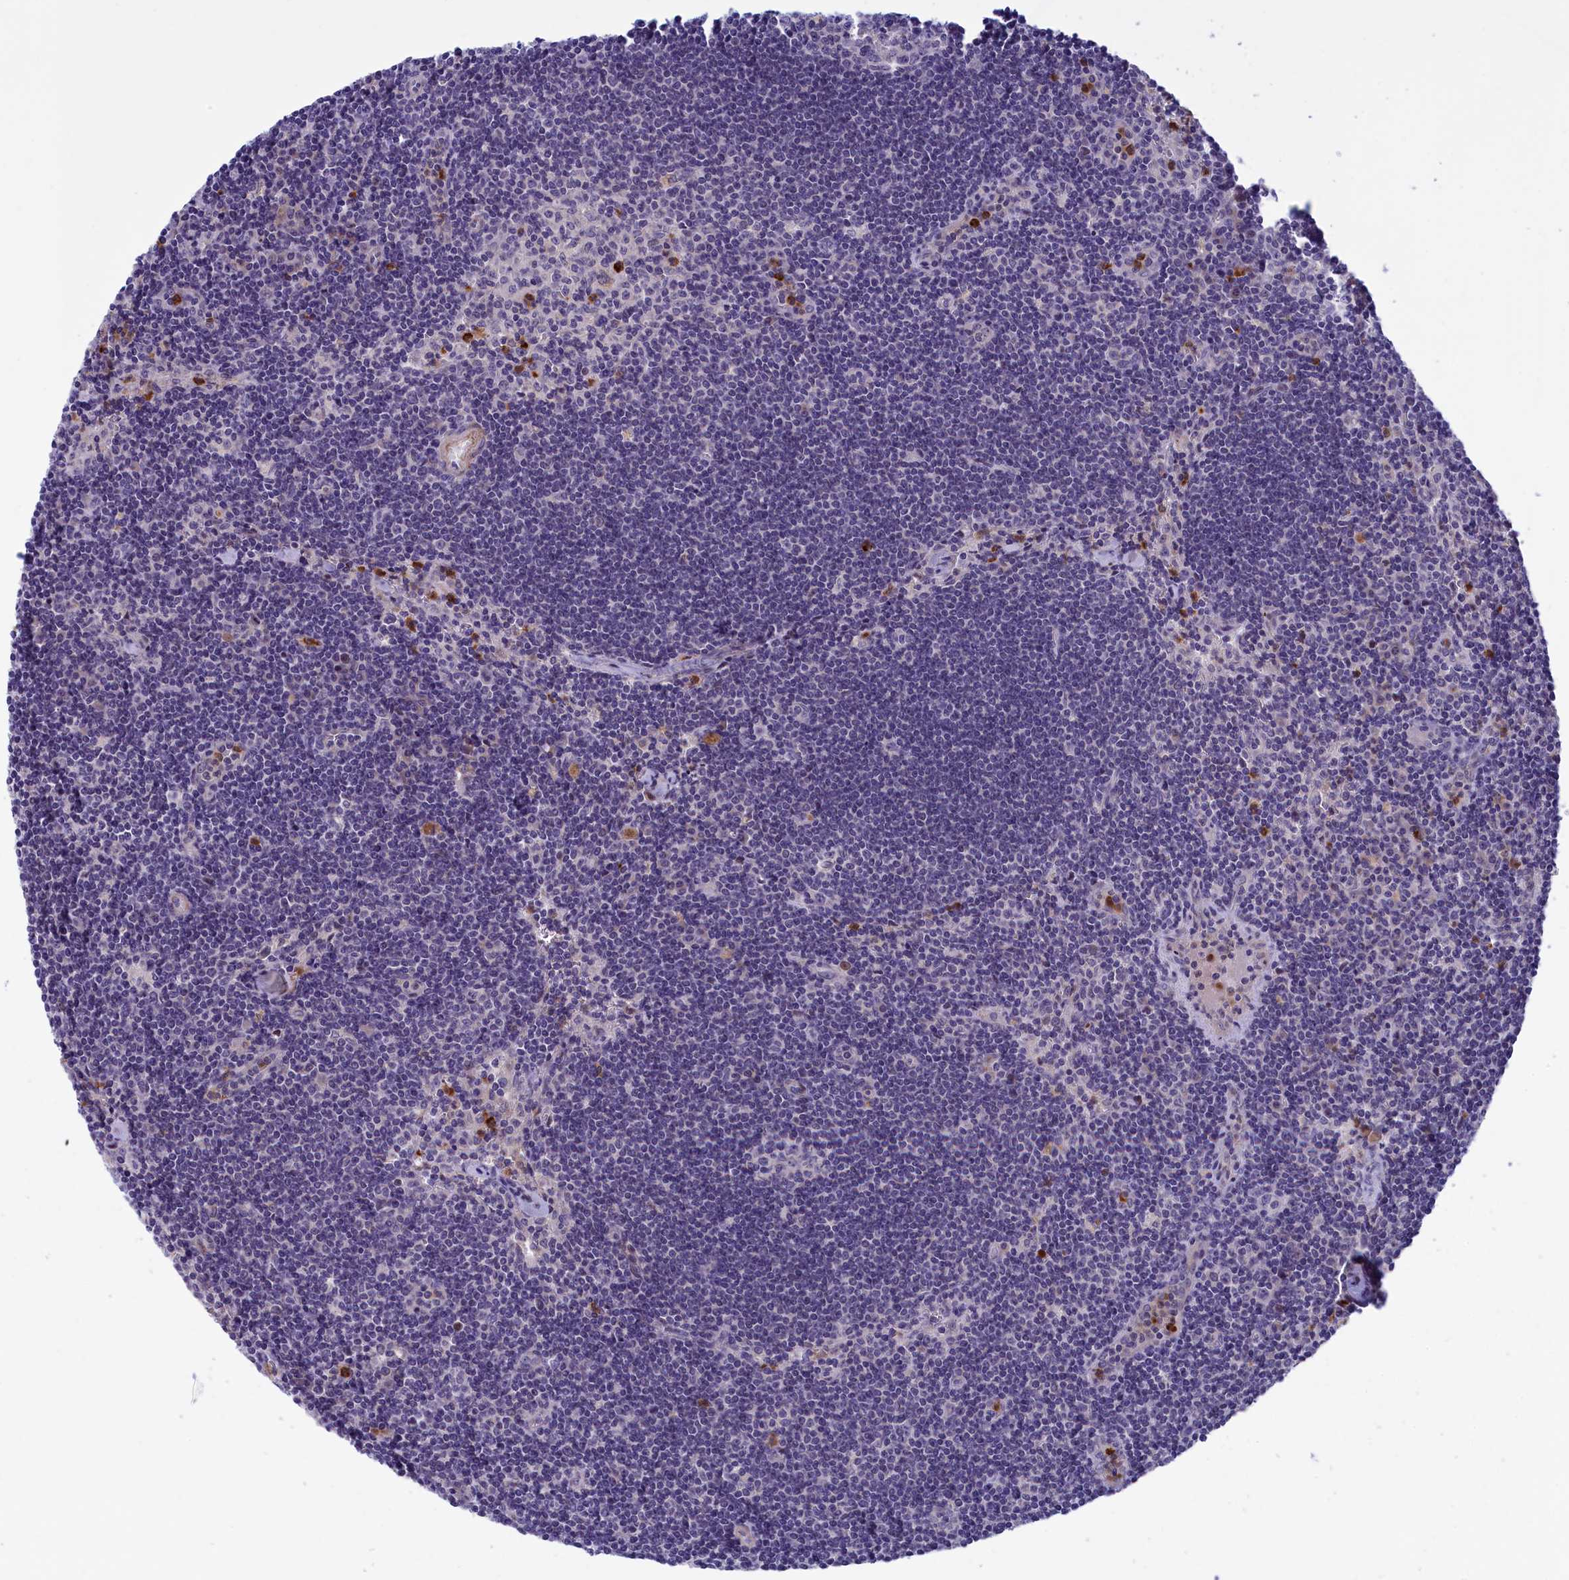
{"staining": {"intensity": "negative", "quantity": "none", "location": "none"}, "tissue": "lymph node", "cell_type": "Germinal center cells", "image_type": "normal", "snomed": [{"axis": "morphology", "description": "Normal tissue, NOS"}, {"axis": "topography", "description": "Lymph node"}], "caption": "DAB immunohistochemical staining of benign human lymph node exhibits no significant staining in germinal center cells. (Stains: DAB (3,3'-diaminobenzidine) IHC with hematoxylin counter stain, Microscopy: brightfield microscopy at high magnification).", "gene": "LOXL1", "patient": {"sex": "female", "age": 32}}